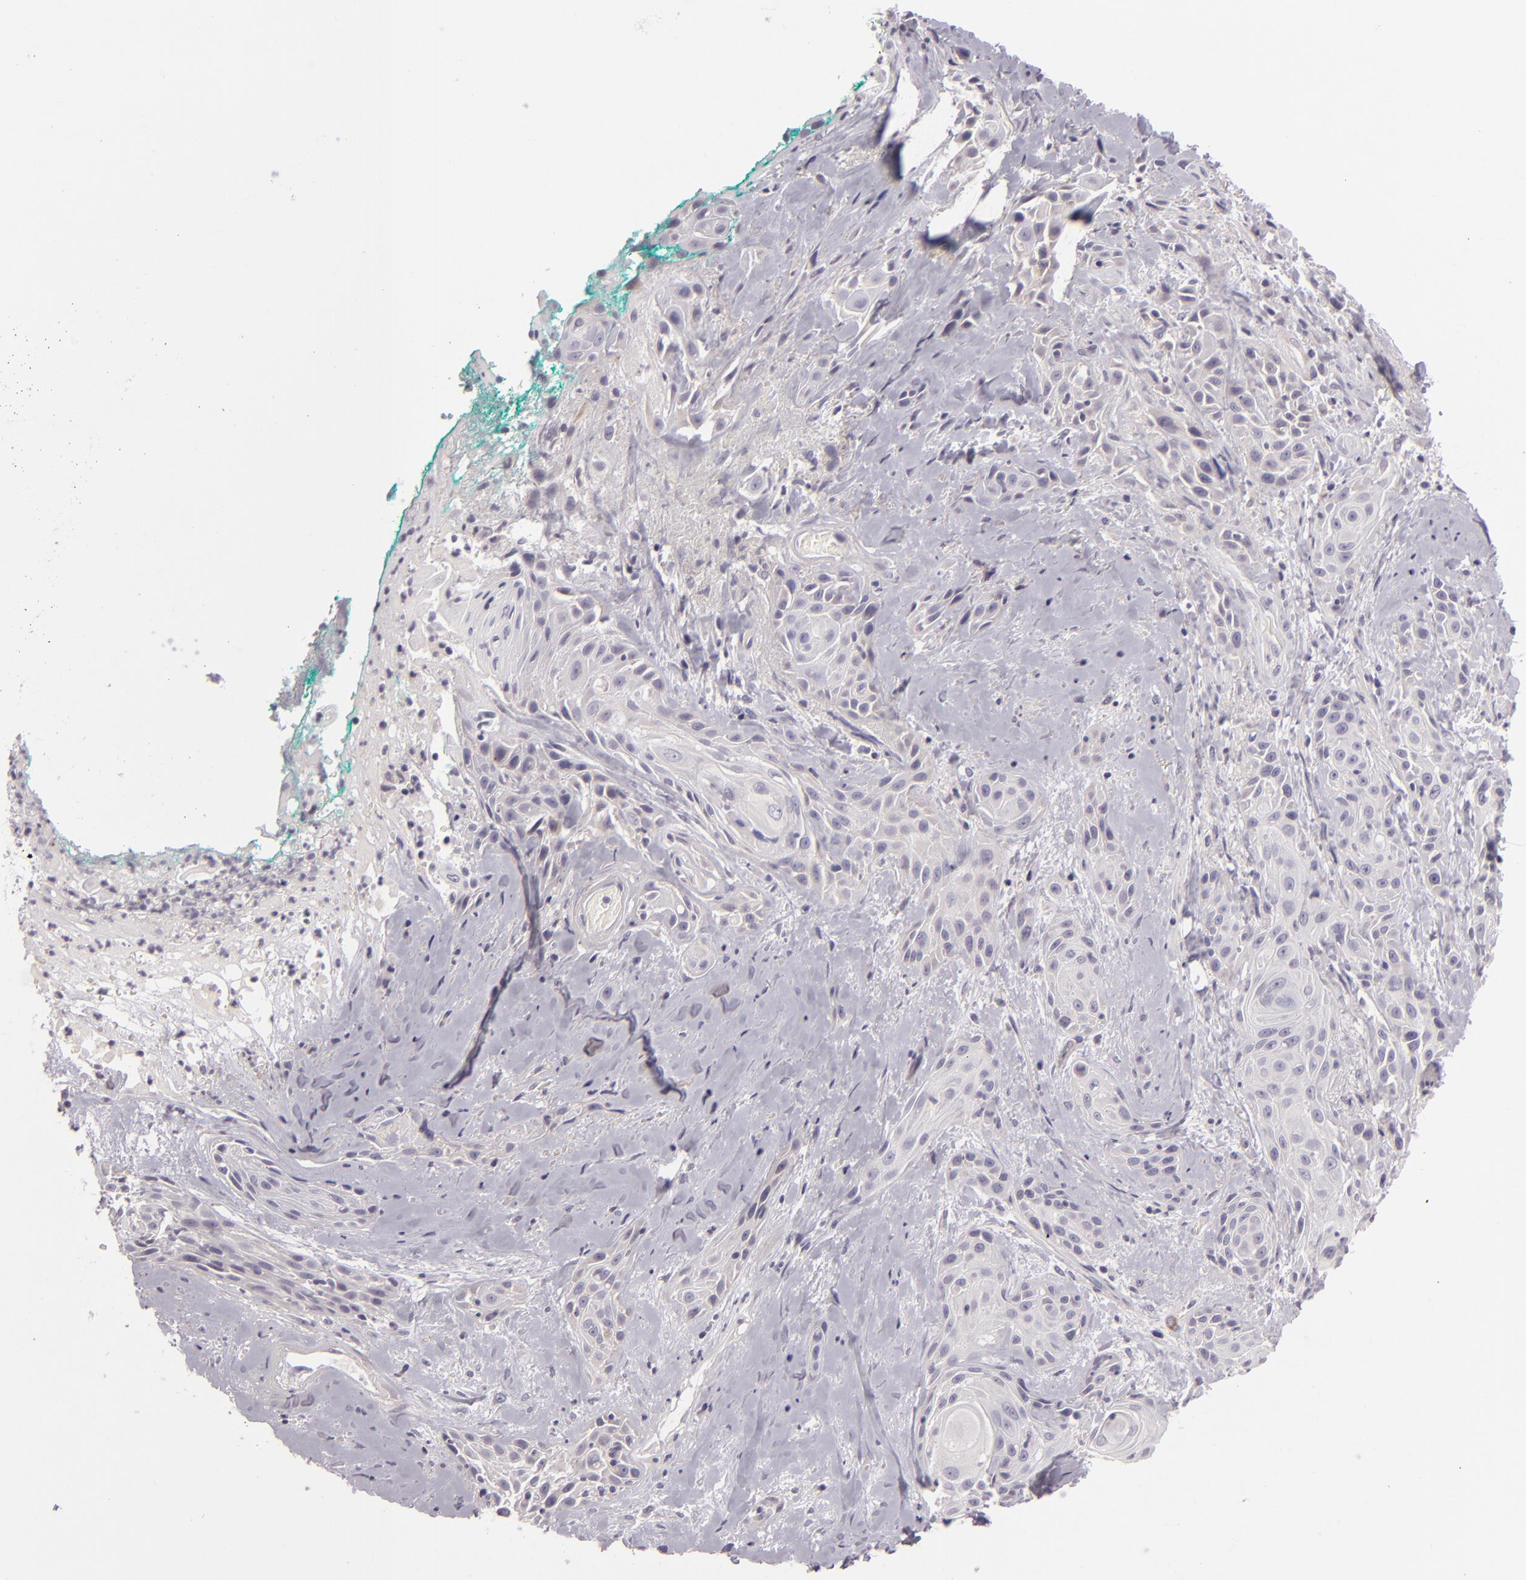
{"staining": {"intensity": "negative", "quantity": "none", "location": "none"}, "tissue": "skin cancer", "cell_type": "Tumor cells", "image_type": "cancer", "snomed": [{"axis": "morphology", "description": "Squamous cell carcinoma, NOS"}, {"axis": "topography", "description": "Skin"}, {"axis": "topography", "description": "Anal"}], "caption": "This is a histopathology image of immunohistochemistry staining of skin squamous cell carcinoma, which shows no staining in tumor cells. Brightfield microscopy of immunohistochemistry (IHC) stained with DAB (brown) and hematoxylin (blue), captured at high magnification.", "gene": "EGFL6", "patient": {"sex": "male", "age": 64}}